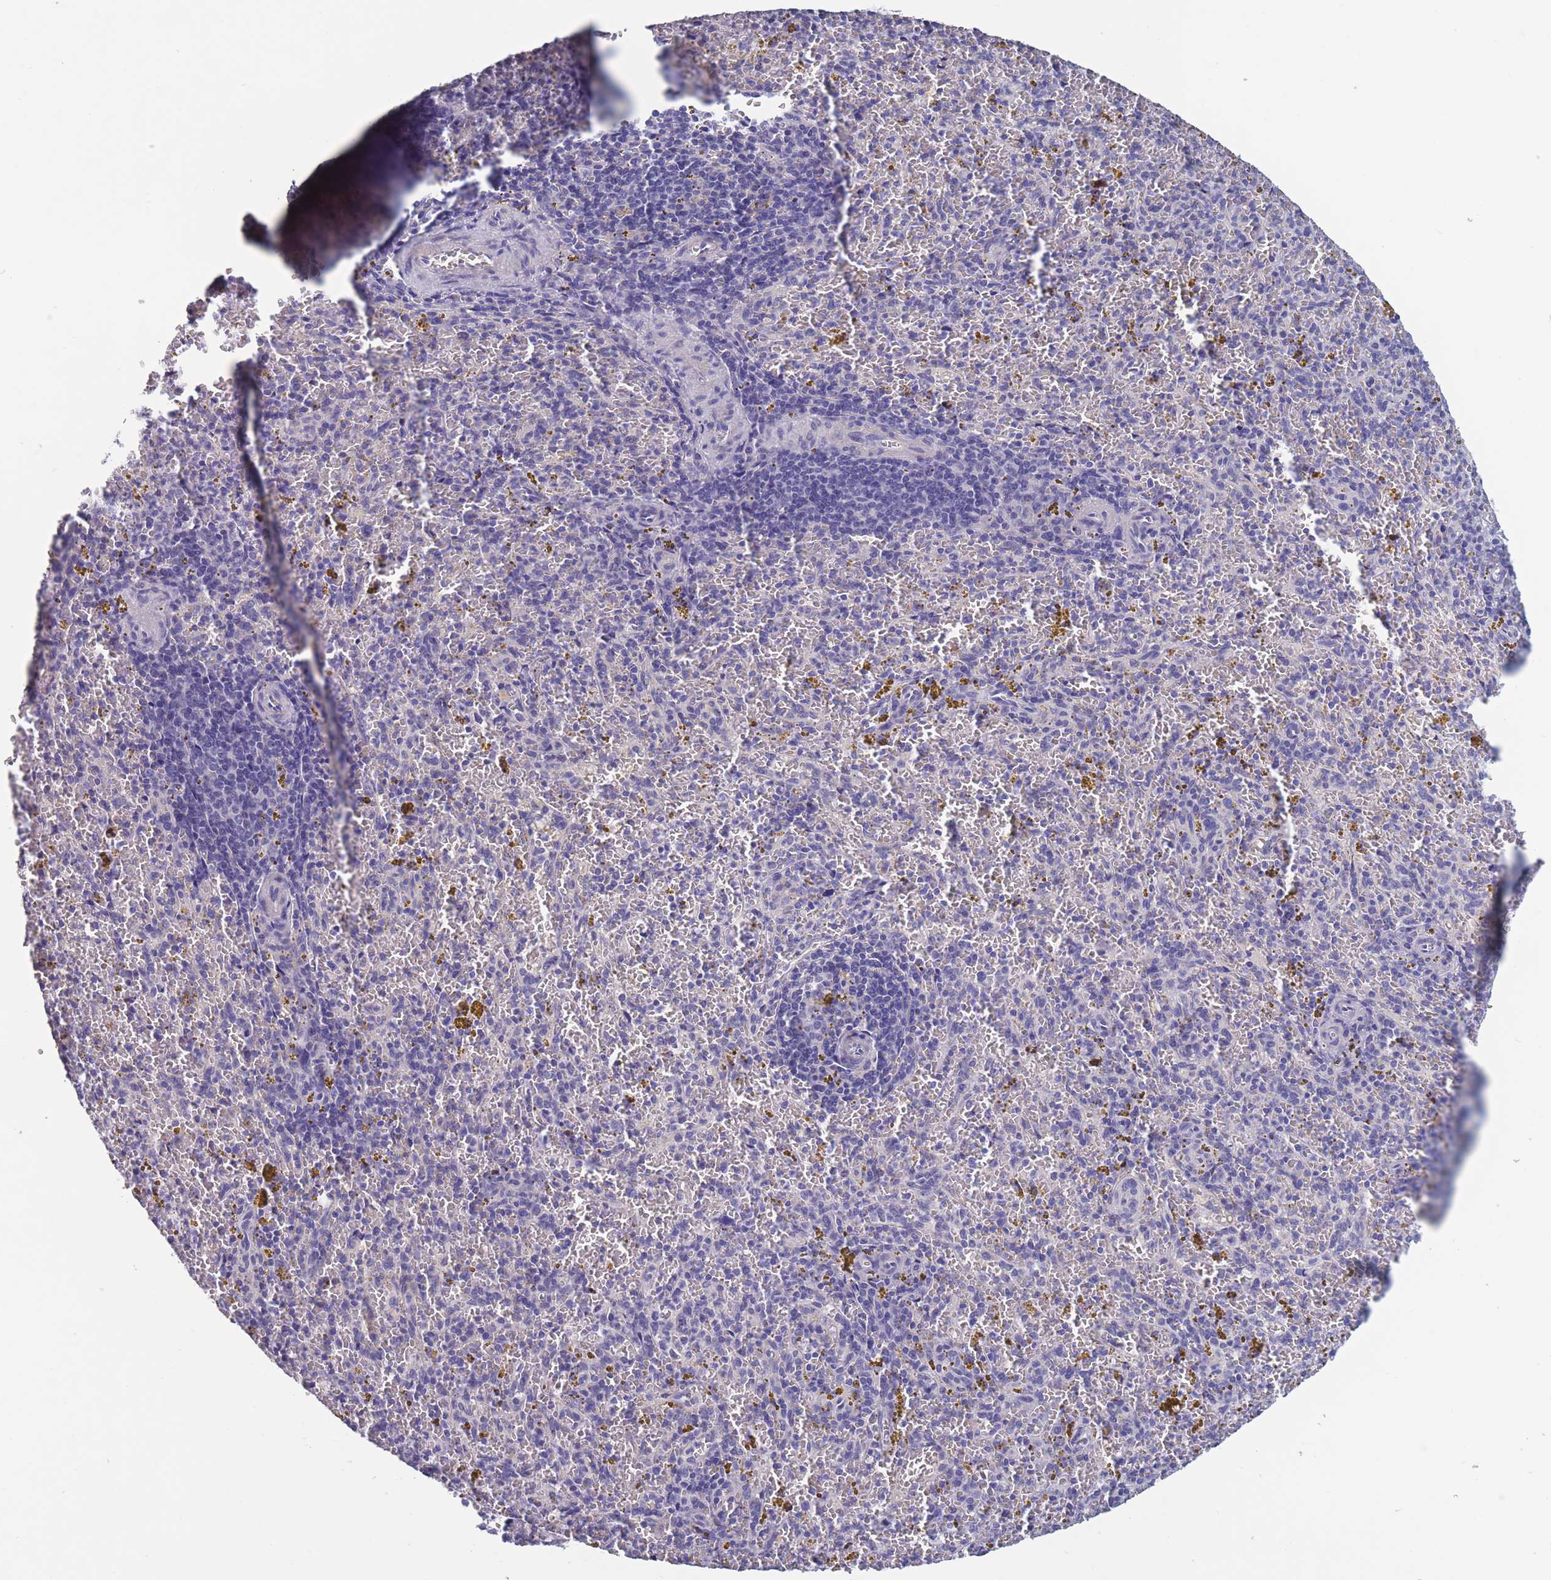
{"staining": {"intensity": "negative", "quantity": "none", "location": "none"}, "tissue": "spleen", "cell_type": "Cells in red pulp", "image_type": "normal", "snomed": [{"axis": "morphology", "description": "Normal tissue, NOS"}, {"axis": "topography", "description": "Spleen"}], "caption": "Immunohistochemistry histopathology image of unremarkable spleen: human spleen stained with DAB (3,3'-diaminobenzidine) shows no significant protein expression in cells in red pulp.", "gene": "OR4C5", "patient": {"sex": "male", "age": 57}}